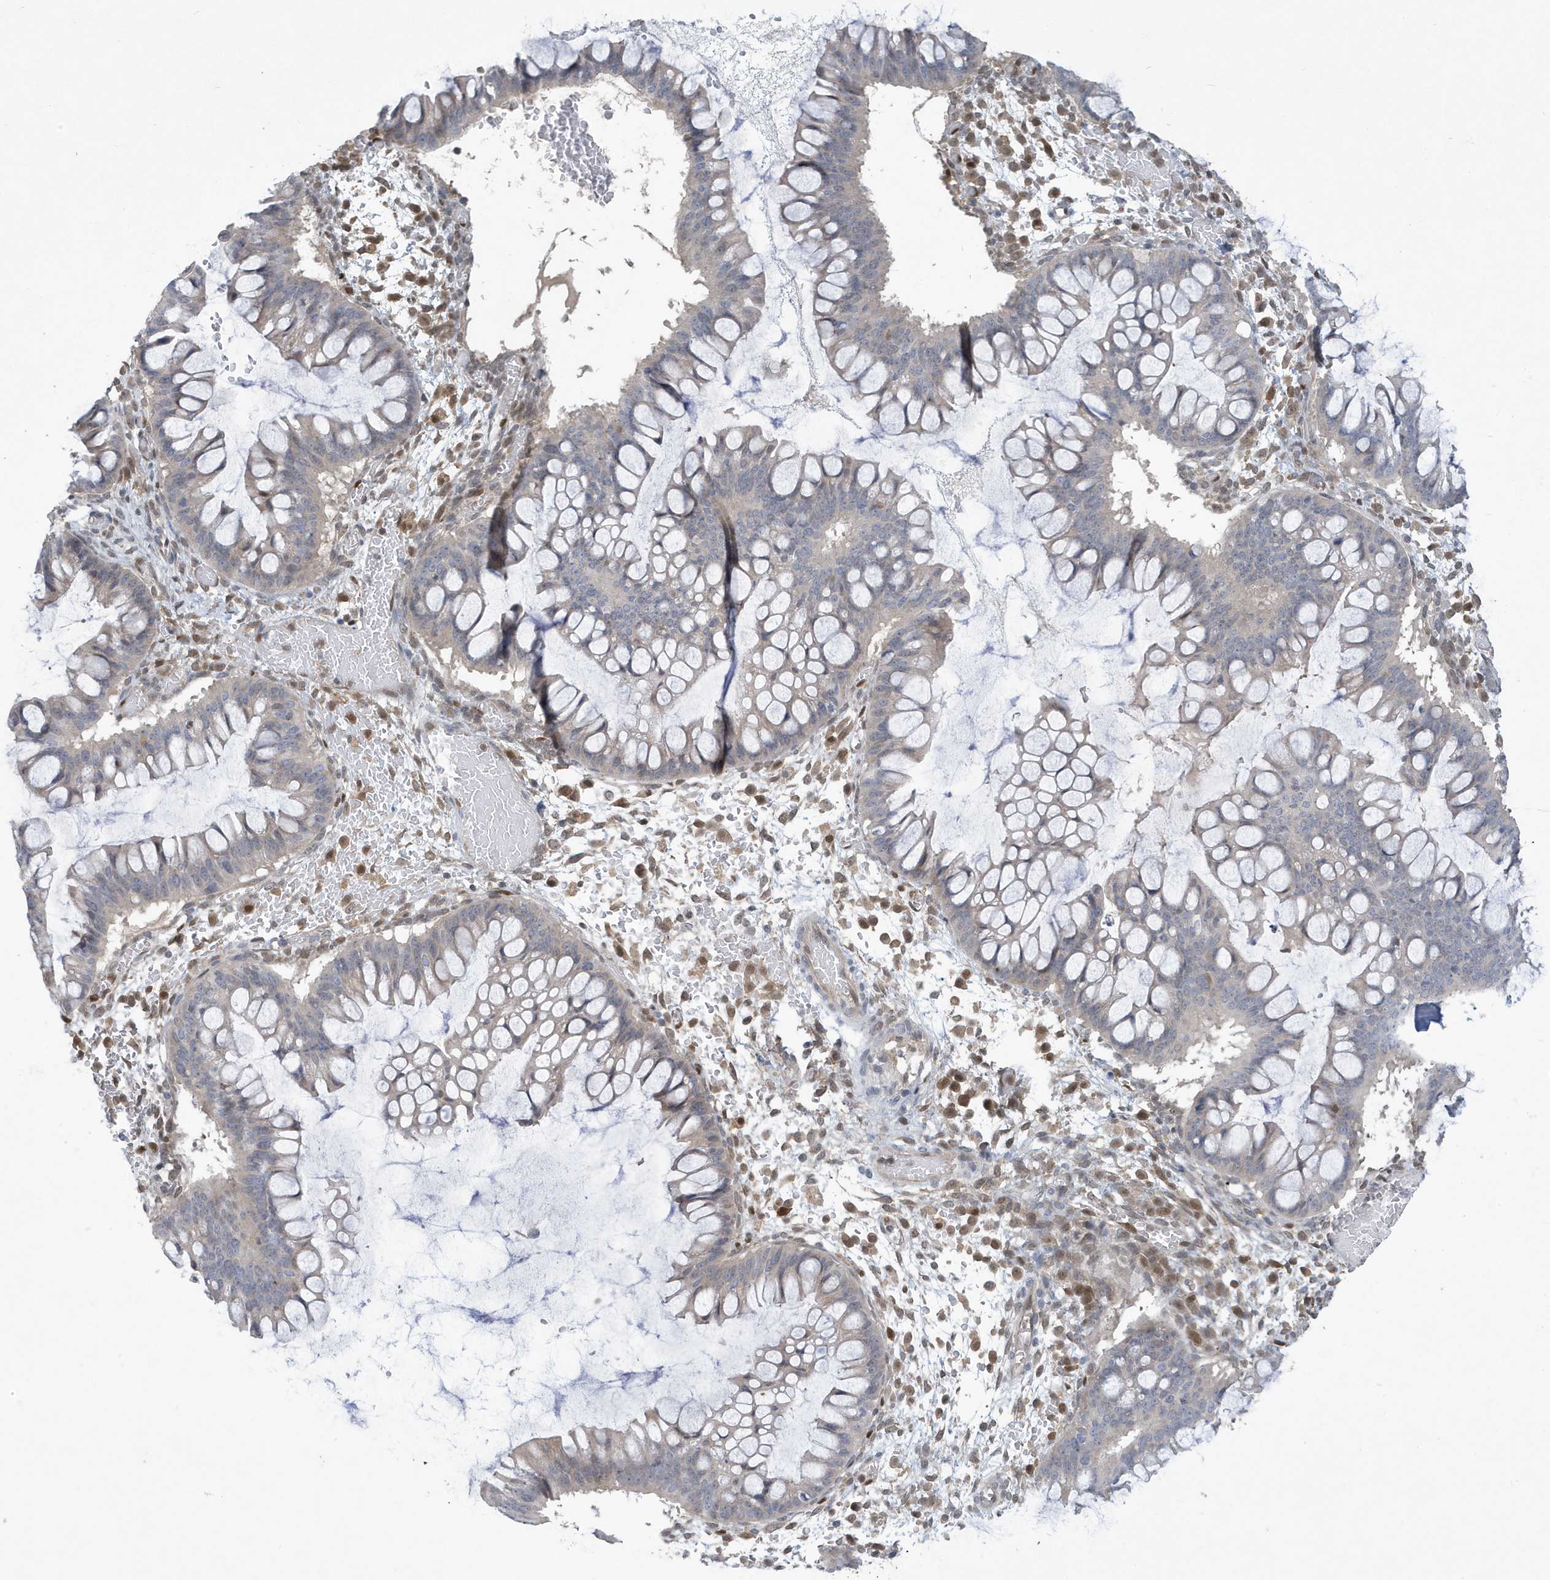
{"staining": {"intensity": "negative", "quantity": "none", "location": "none"}, "tissue": "ovarian cancer", "cell_type": "Tumor cells", "image_type": "cancer", "snomed": [{"axis": "morphology", "description": "Cystadenocarcinoma, mucinous, NOS"}, {"axis": "topography", "description": "Ovary"}], "caption": "Immunohistochemistry (IHC) micrograph of human ovarian mucinous cystadenocarcinoma stained for a protein (brown), which shows no expression in tumor cells. (DAB IHC, high magnification).", "gene": "NCOA7", "patient": {"sex": "female", "age": 73}}